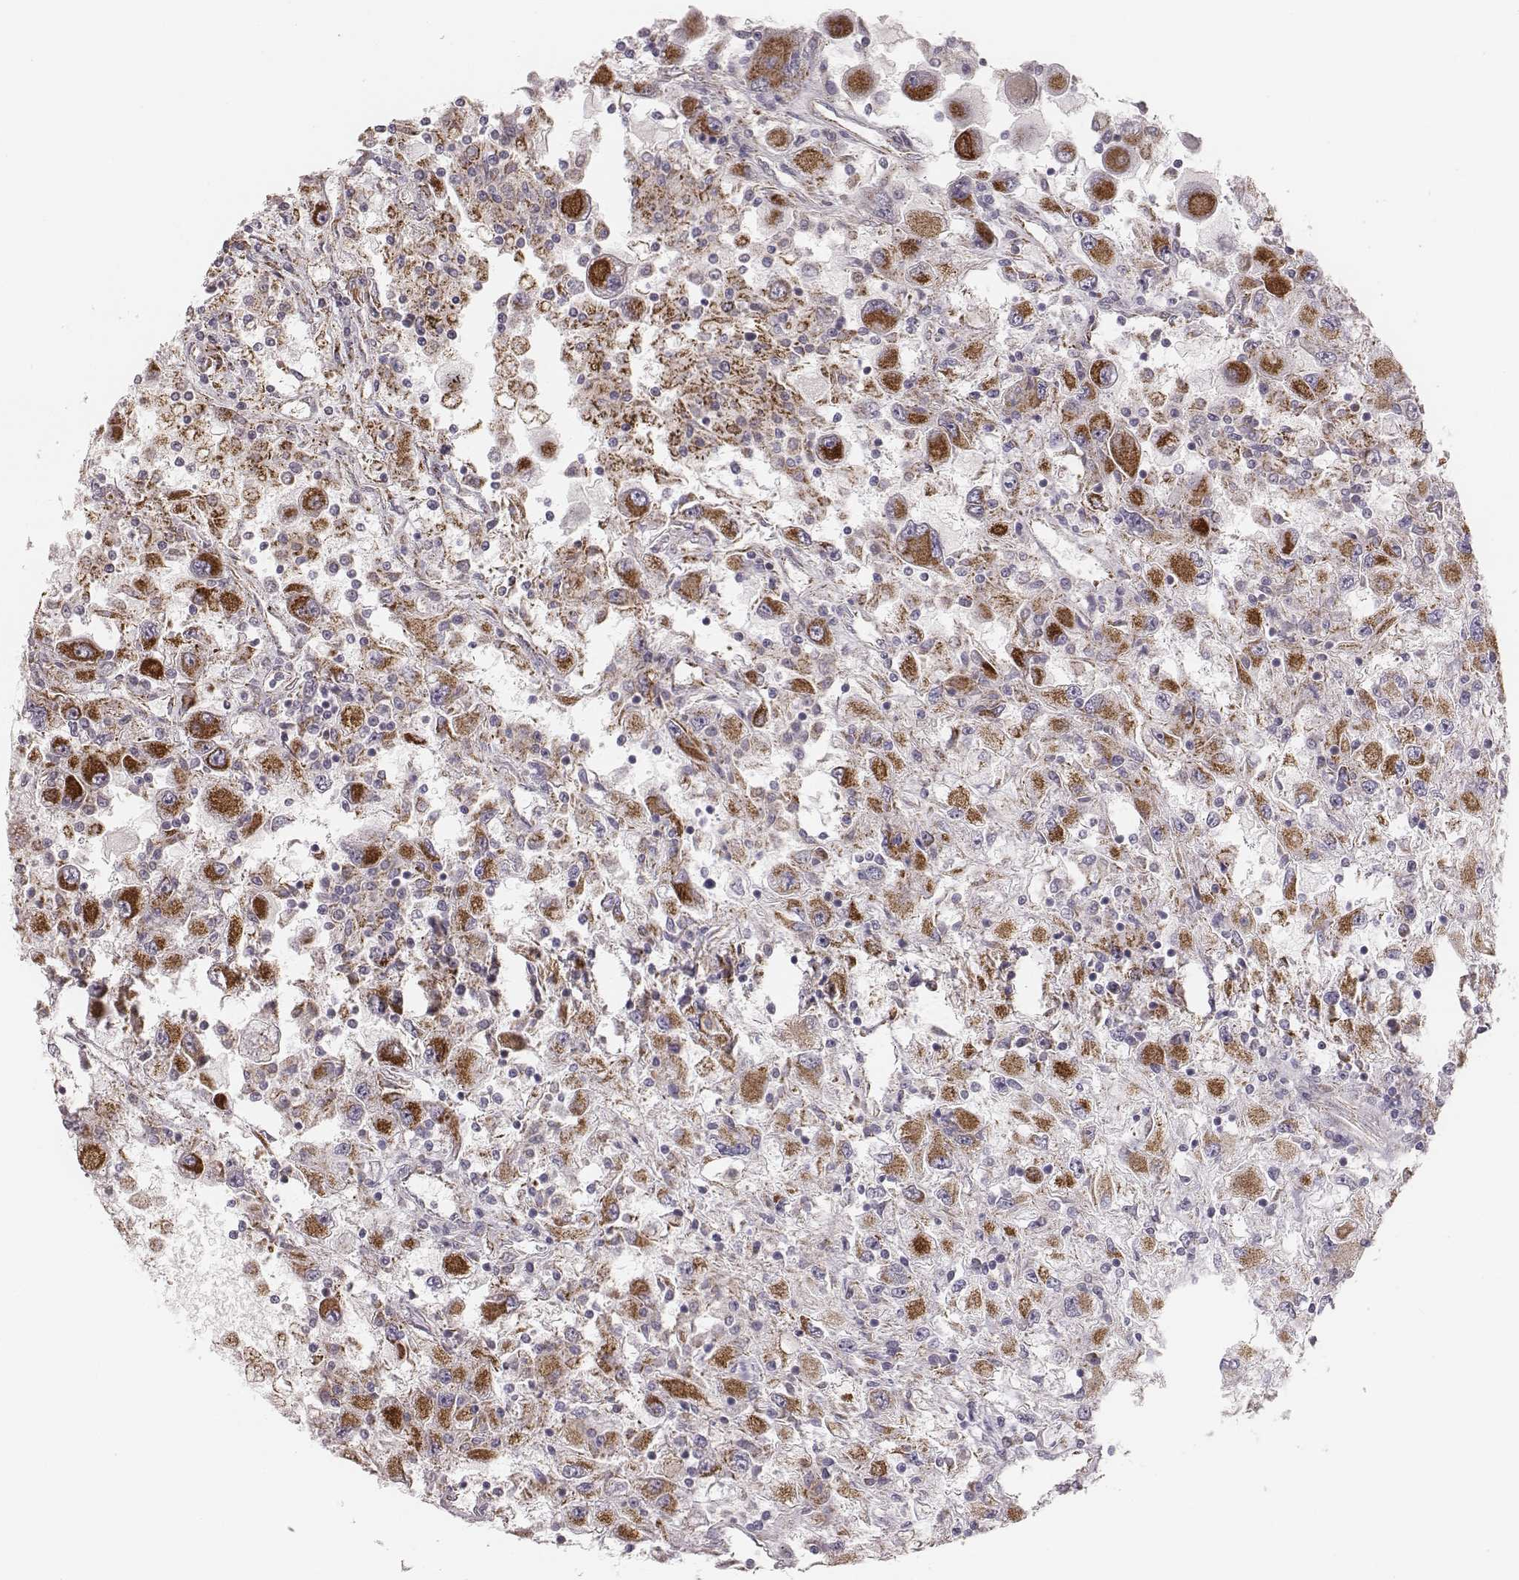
{"staining": {"intensity": "moderate", "quantity": "25%-75%", "location": "cytoplasmic/membranous"}, "tissue": "renal cancer", "cell_type": "Tumor cells", "image_type": "cancer", "snomed": [{"axis": "morphology", "description": "Adenocarcinoma, NOS"}, {"axis": "topography", "description": "Kidney"}], "caption": "Adenocarcinoma (renal) stained with a brown dye displays moderate cytoplasmic/membranous positive positivity in approximately 25%-75% of tumor cells.", "gene": "TUFM", "patient": {"sex": "female", "age": 67}}